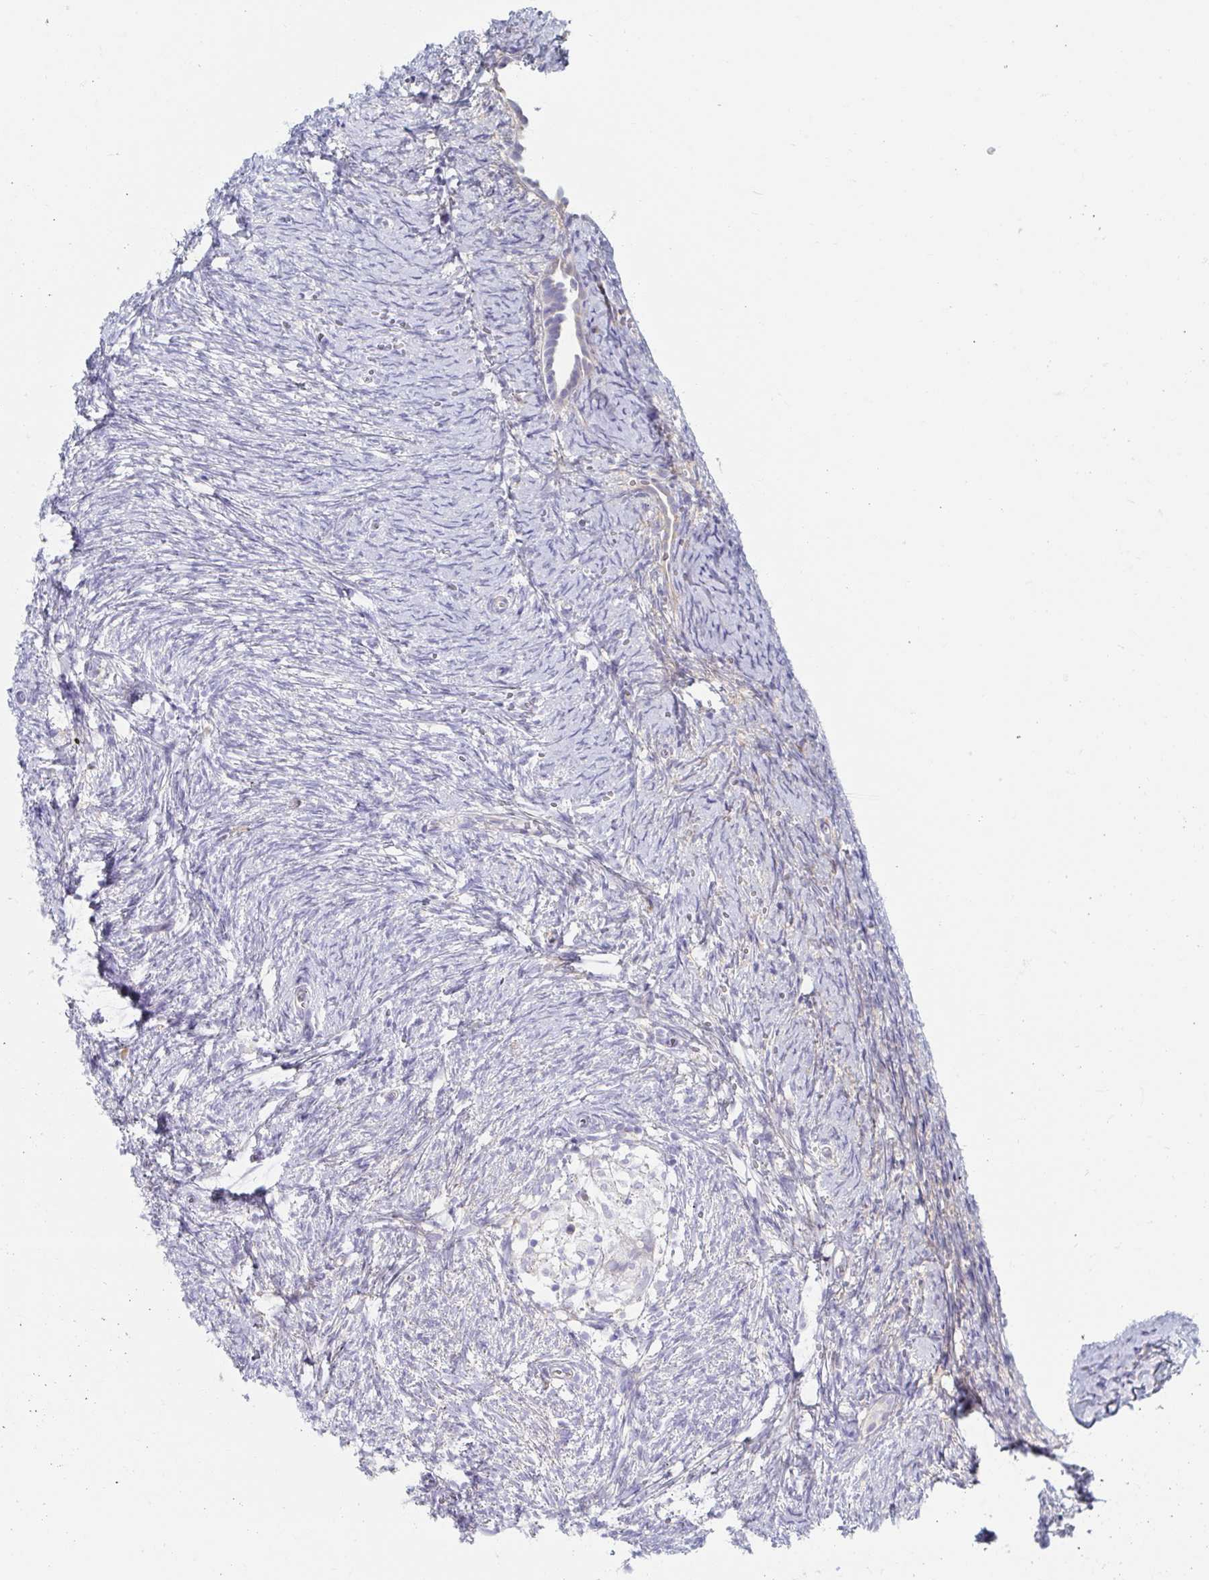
{"staining": {"intensity": "negative", "quantity": "none", "location": "none"}, "tissue": "ovary", "cell_type": "Follicle cells", "image_type": "normal", "snomed": [{"axis": "morphology", "description": "Normal tissue, NOS"}, {"axis": "topography", "description": "Ovary"}], "caption": "This histopathology image is of benign ovary stained with immunohistochemistry to label a protein in brown with the nuclei are counter-stained blue. There is no staining in follicle cells. The staining is performed using DAB brown chromogen with nuclei counter-stained in using hematoxylin.", "gene": "MYLK2", "patient": {"sex": "female", "age": 41}}